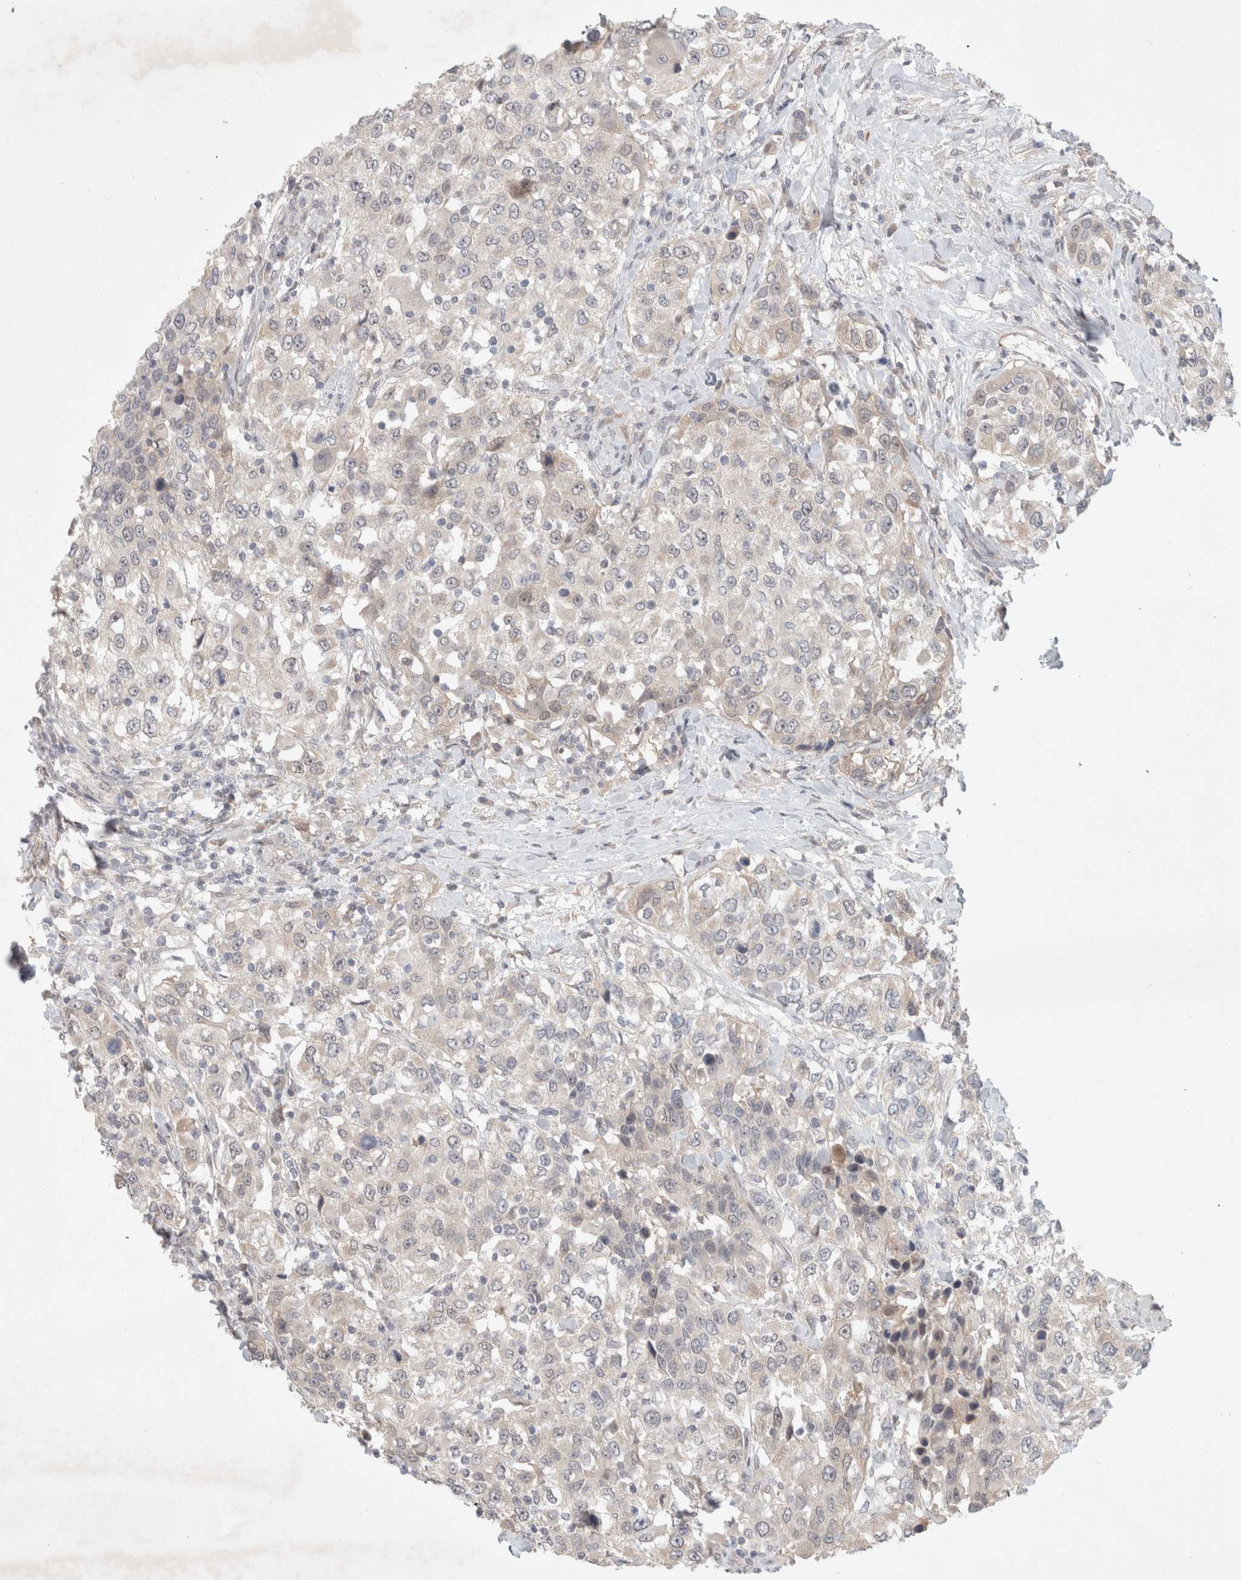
{"staining": {"intensity": "weak", "quantity": "<25%", "location": "cytoplasmic/membranous"}, "tissue": "urothelial cancer", "cell_type": "Tumor cells", "image_type": "cancer", "snomed": [{"axis": "morphology", "description": "Urothelial carcinoma, High grade"}, {"axis": "topography", "description": "Urinary bladder"}], "caption": "A micrograph of human high-grade urothelial carcinoma is negative for staining in tumor cells. Nuclei are stained in blue.", "gene": "RASAL2", "patient": {"sex": "female", "age": 80}}